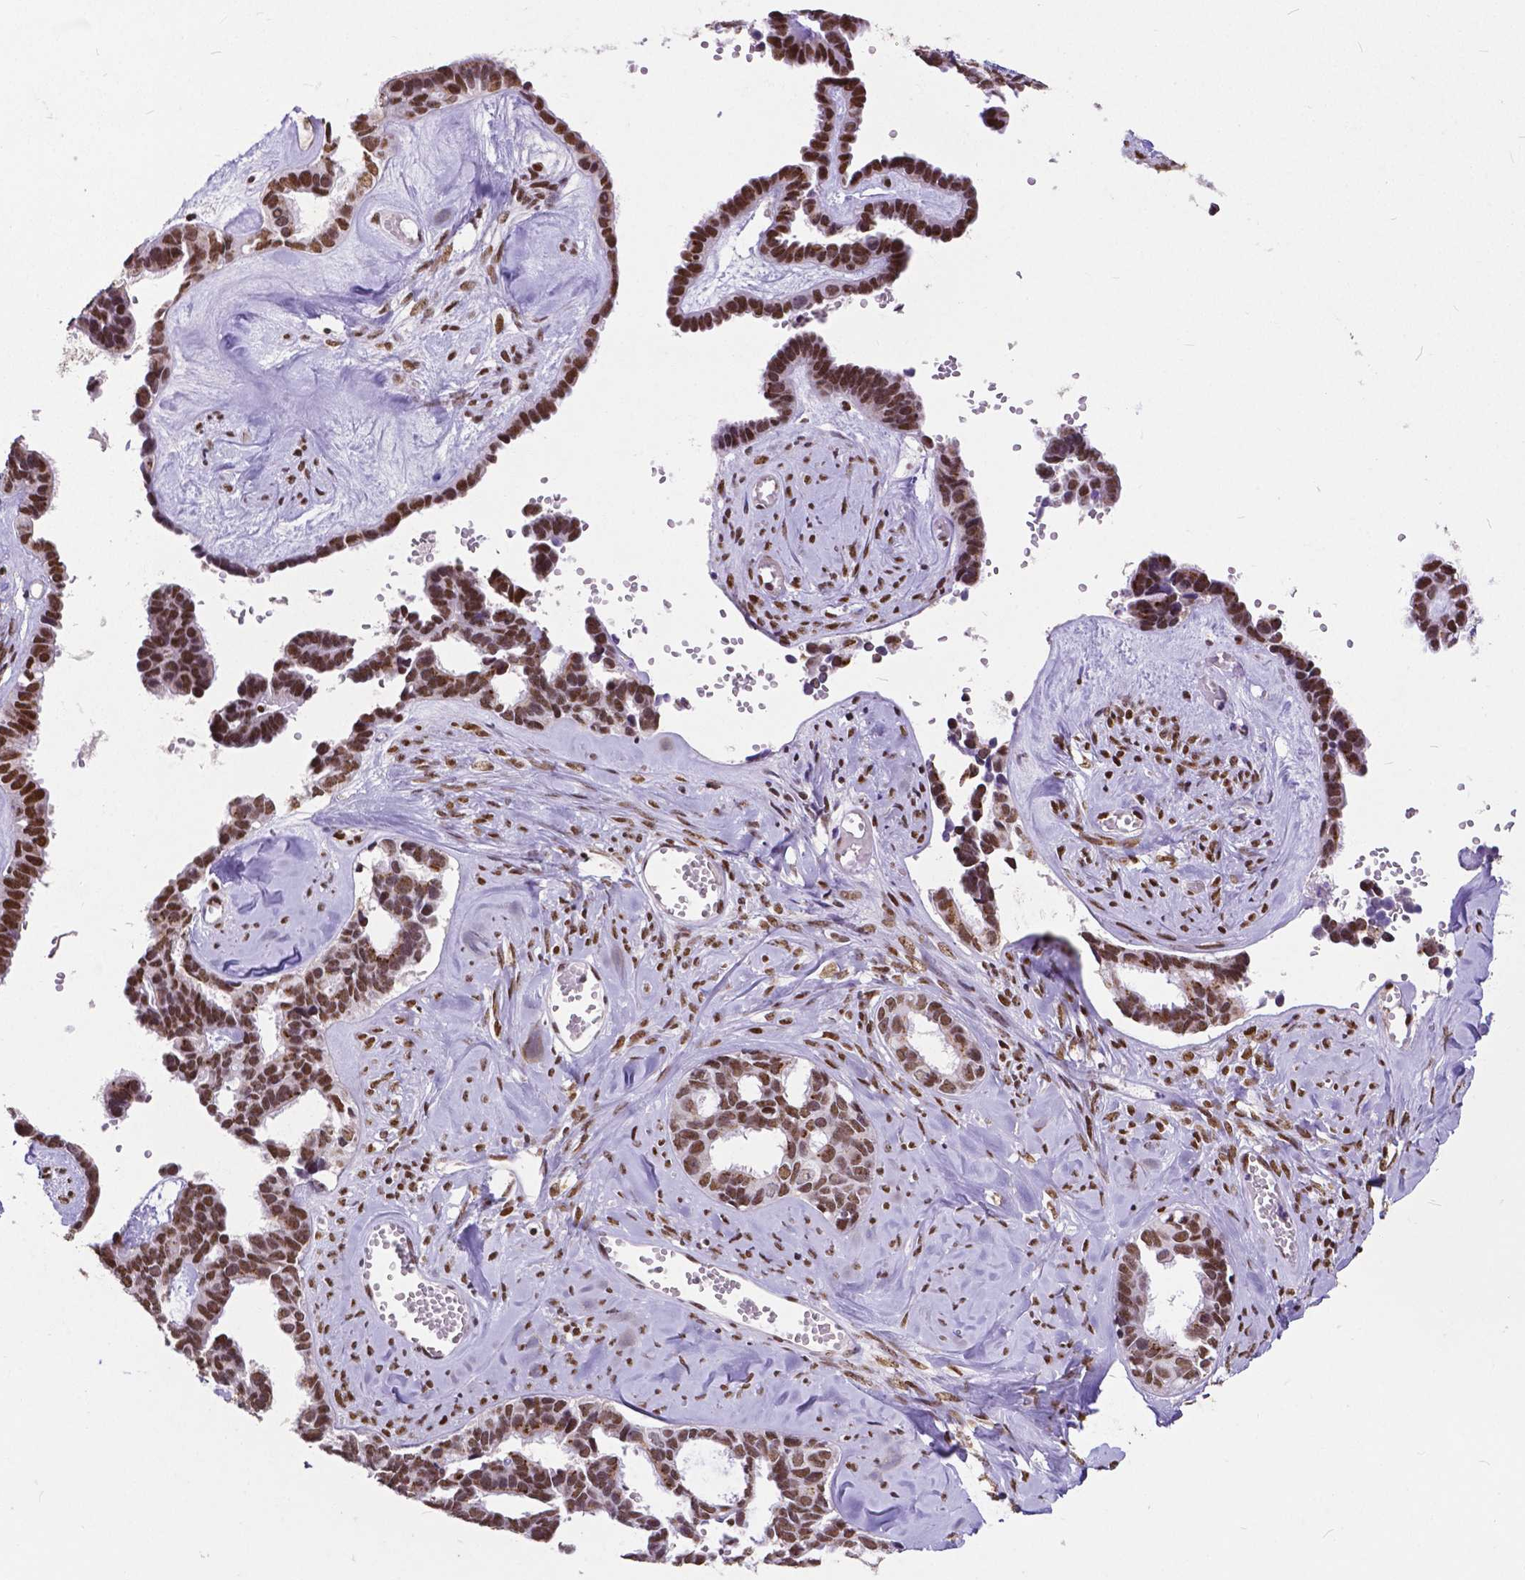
{"staining": {"intensity": "strong", "quantity": ">75%", "location": "nuclear"}, "tissue": "ovarian cancer", "cell_type": "Tumor cells", "image_type": "cancer", "snomed": [{"axis": "morphology", "description": "Cystadenocarcinoma, serous, NOS"}, {"axis": "topography", "description": "Ovary"}], "caption": "An immunohistochemistry image of neoplastic tissue is shown. Protein staining in brown highlights strong nuclear positivity in ovarian serous cystadenocarcinoma within tumor cells.", "gene": "ATRX", "patient": {"sex": "female", "age": 69}}